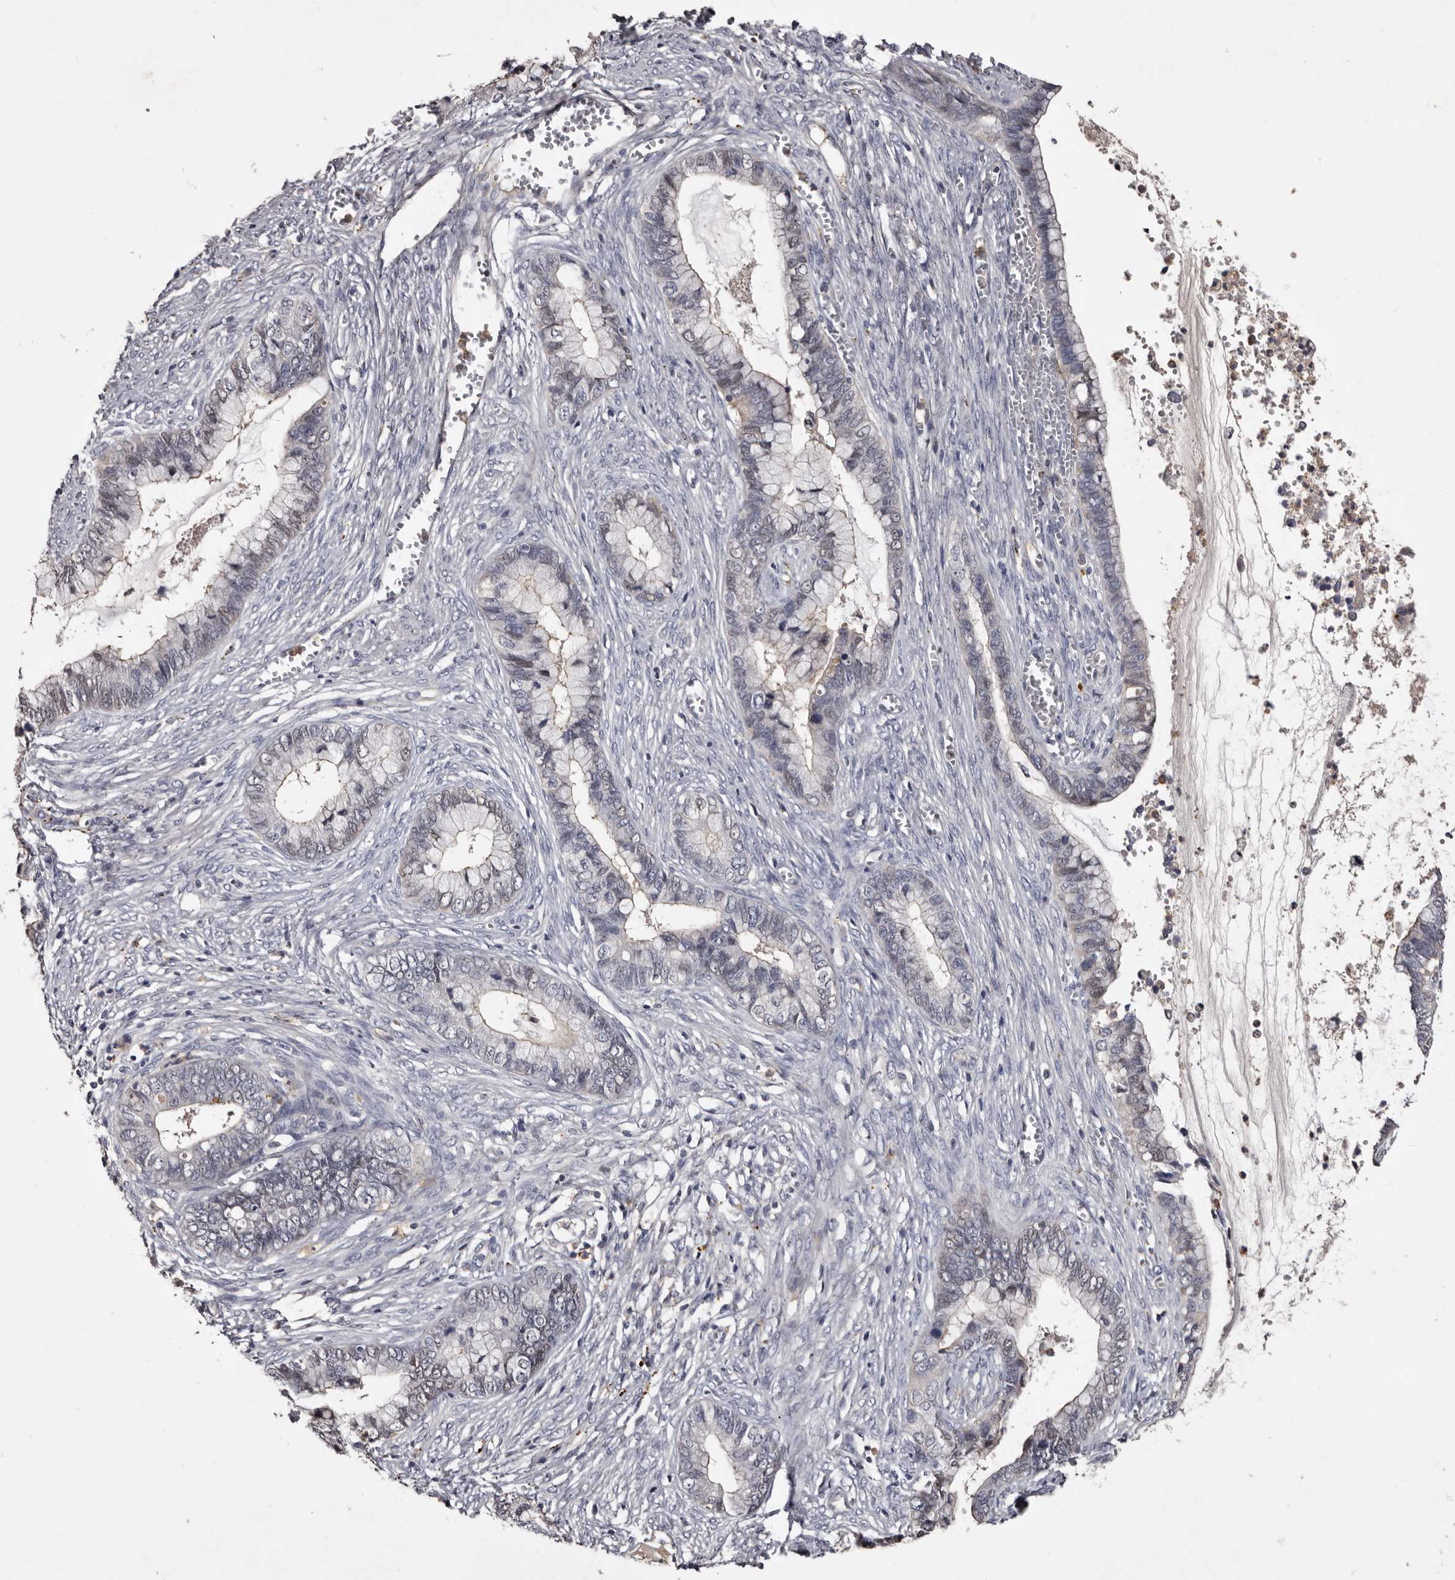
{"staining": {"intensity": "negative", "quantity": "none", "location": "none"}, "tissue": "cervical cancer", "cell_type": "Tumor cells", "image_type": "cancer", "snomed": [{"axis": "morphology", "description": "Adenocarcinoma, NOS"}, {"axis": "topography", "description": "Cervix"}], "caption": "The image reveals no significant positivity in tumor cells of cervical cancer (adenocarcinoma).", "gene": "SLC10A4", "patient": {"sex": "female", "age": 44}}